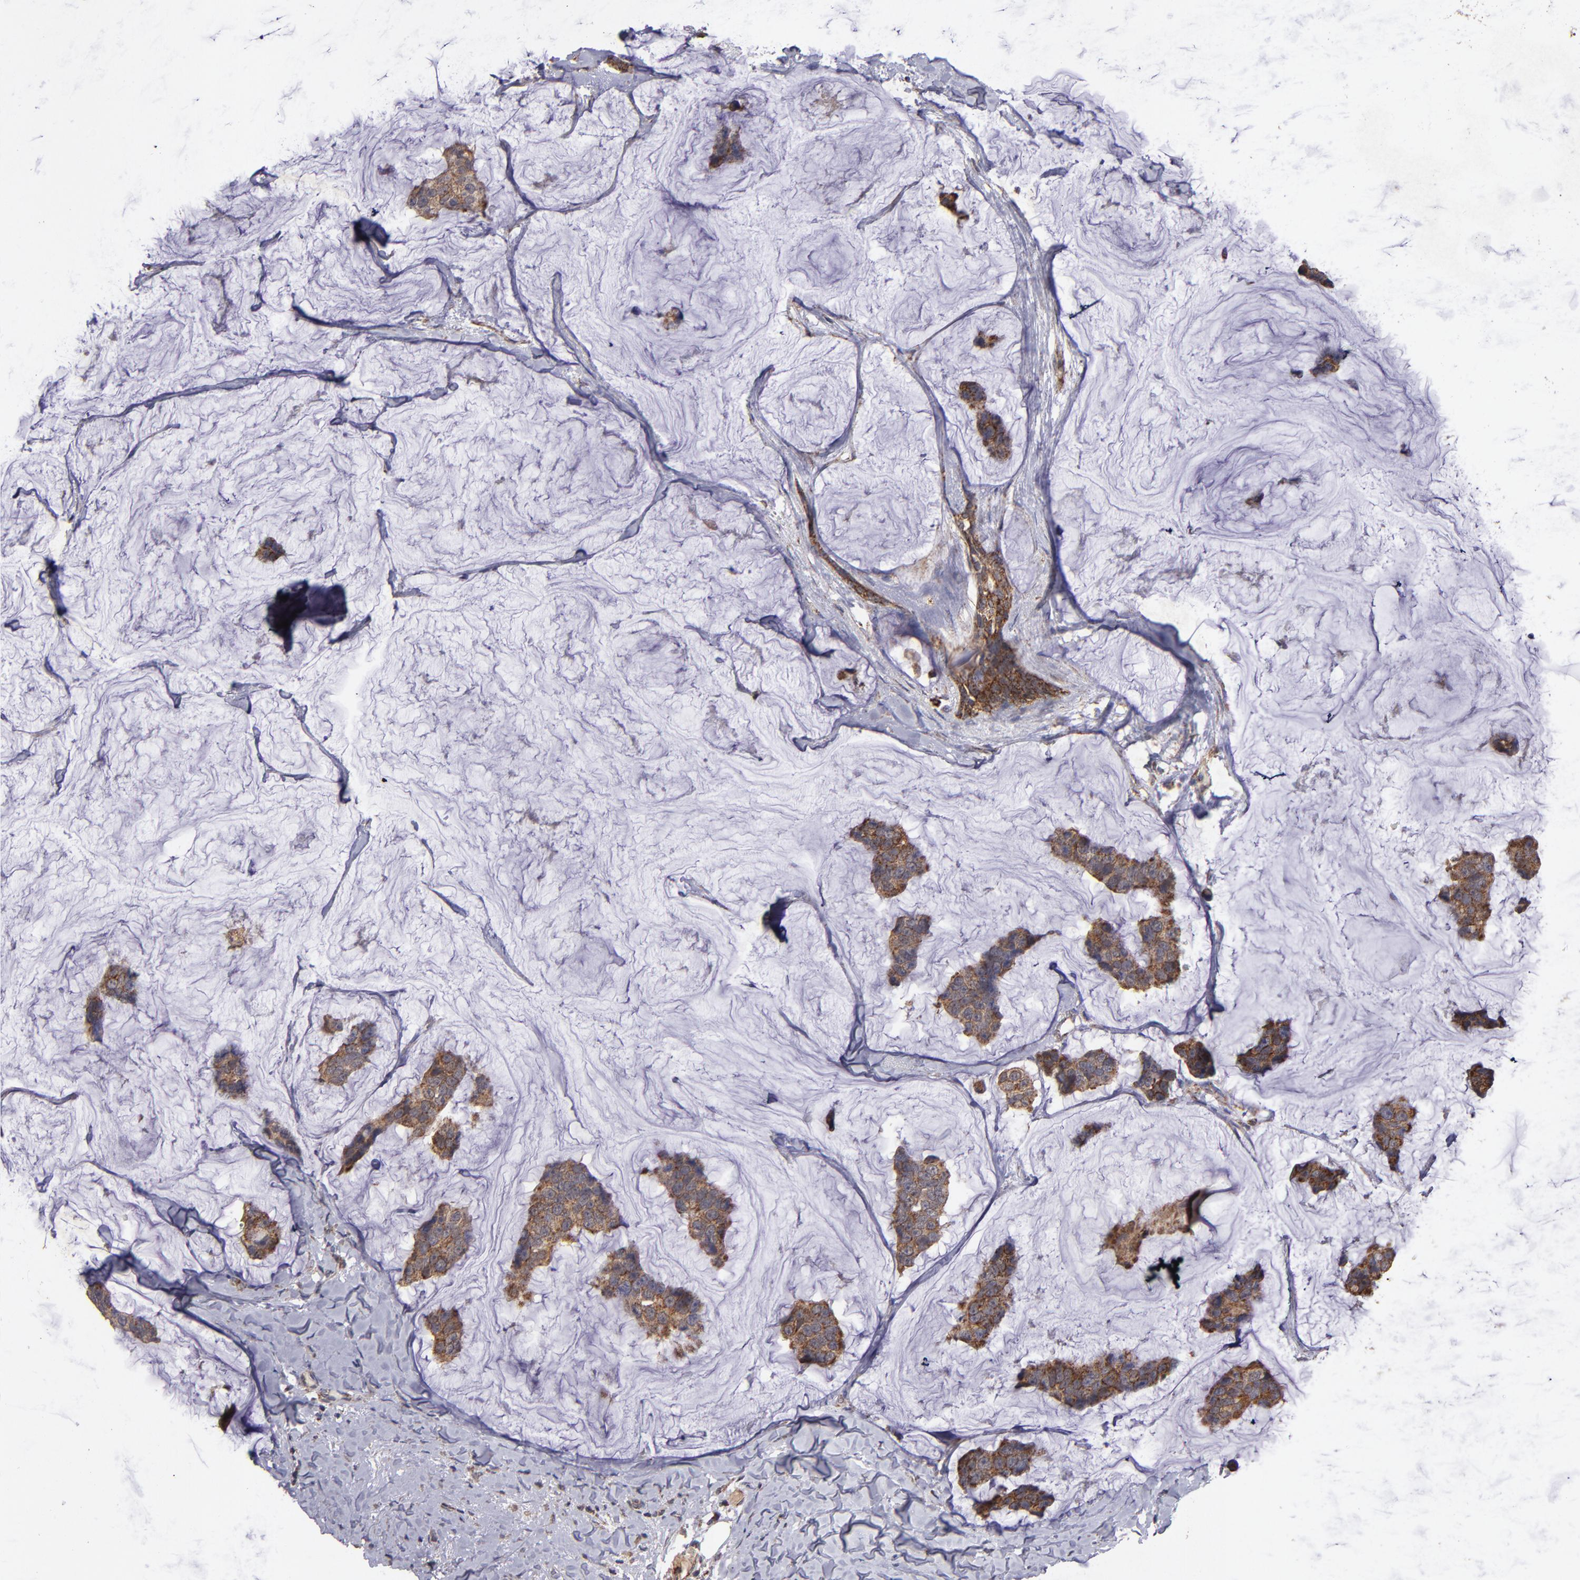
{"staining": {"intensity": "moderate", "quantity": ">75%", "location": "cytoplasmic/membranous"}, "tissue": "breast cancer", "cell_type": "Tumor cells", "image_type": "cancer", "snomed": [{"axis": "morphology", "description": "Normal tissue, NOS"}, {"axis": "morphology", "description": "Duct carcinoma"}, {"axis": "topography", "description": "Breast"}], "caption": "The histopathology image reveals staining of breast cancer, revealing moderate cytoplasmic/membranous protein positivity (brown color) within tumor cells.", "gene": "TIMM9", "patient": {"sex": "female", "age": 50}}